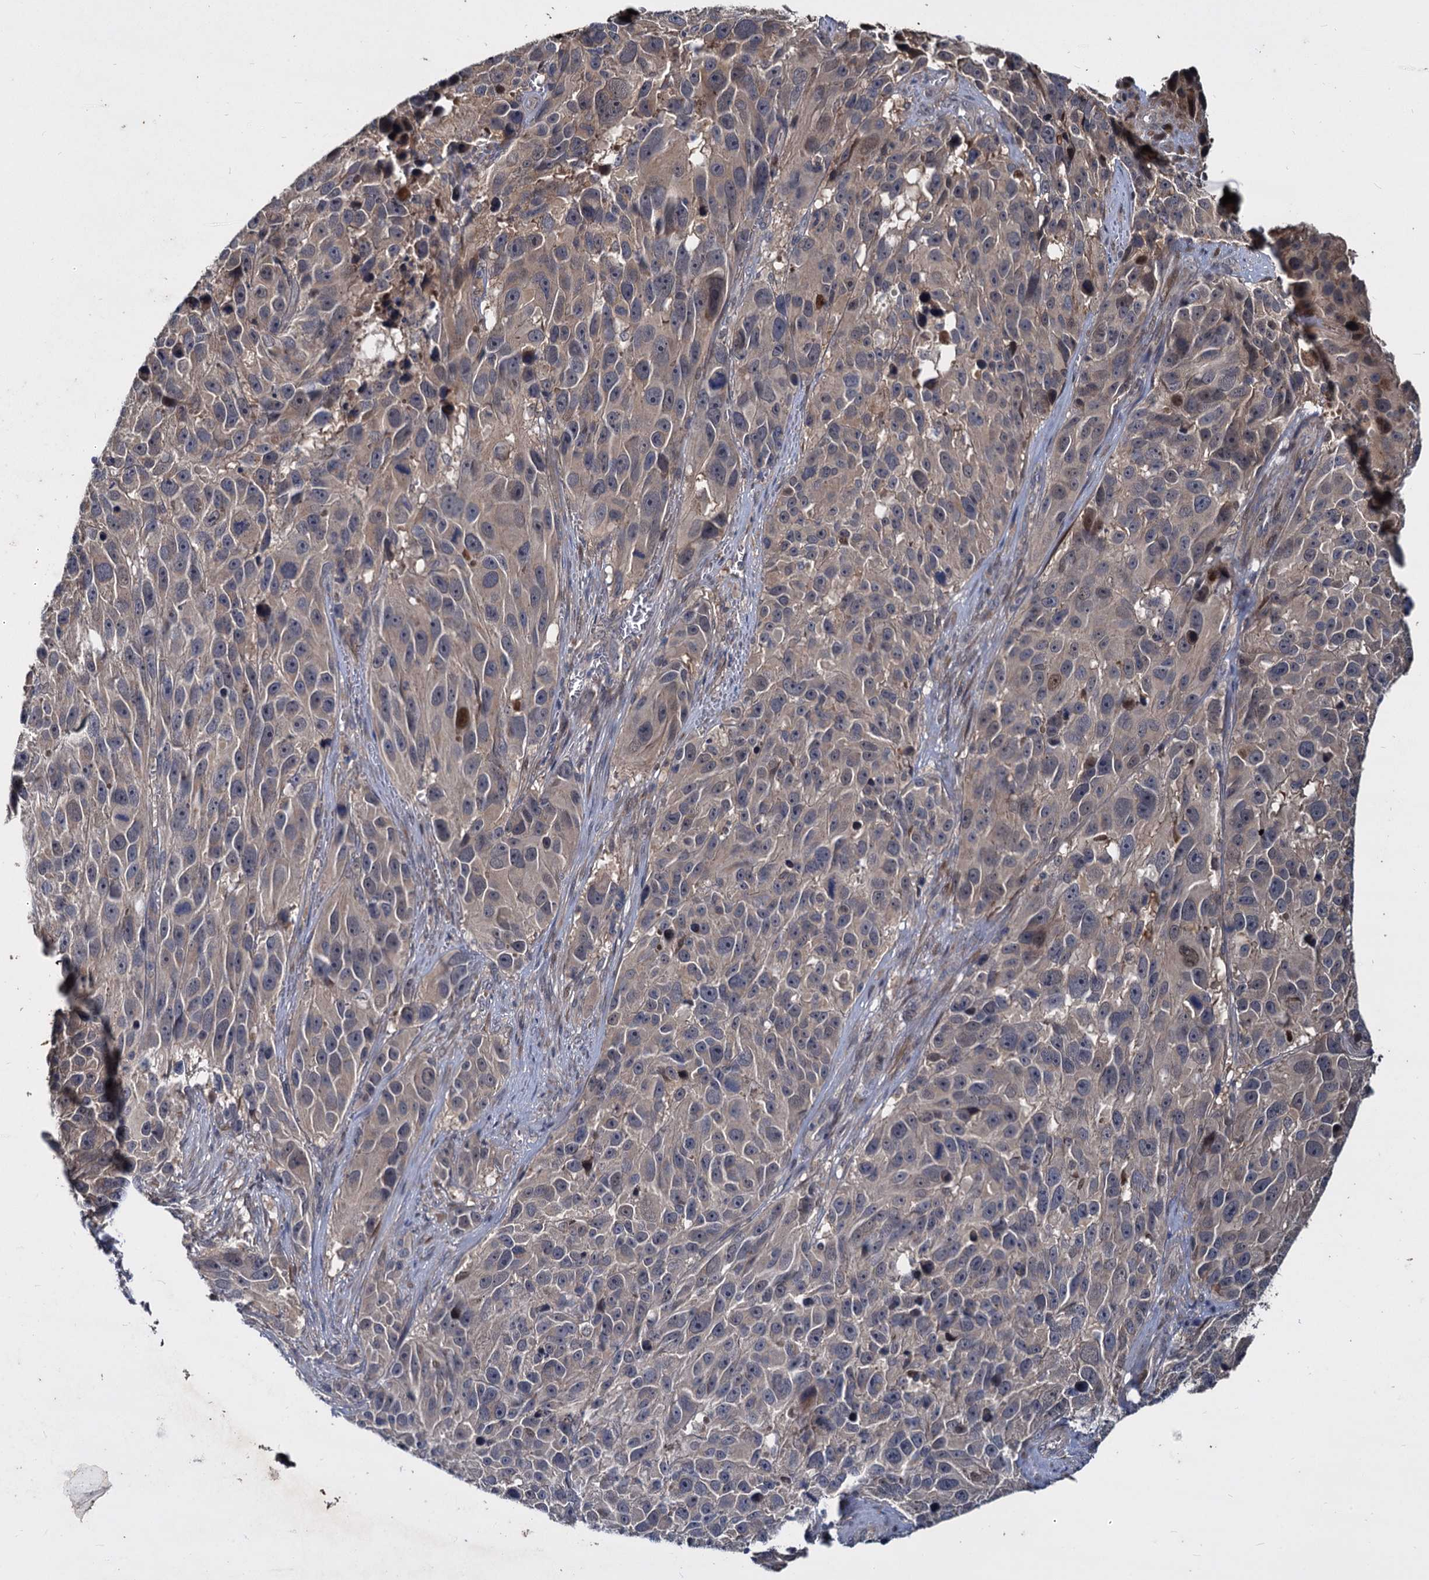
{"staining": {"intensity": "negative", "quantity": "none", "location": "none"}, "tissue": "melanoma", "cell_type": "Tumor cells", "image_type": "cancer", "snomed": [{"axis": "morphology", "description": "Malignant melanoma, NOS"}, {"axis": "topography", "description": "Skin"}], "caption": "DAB immunohistochemical staining of human malignant melanoma demonstrates no significant staining in tumor cells.", "gene": "CCDC184", "patient": {"sex": "male", "age": 84}}